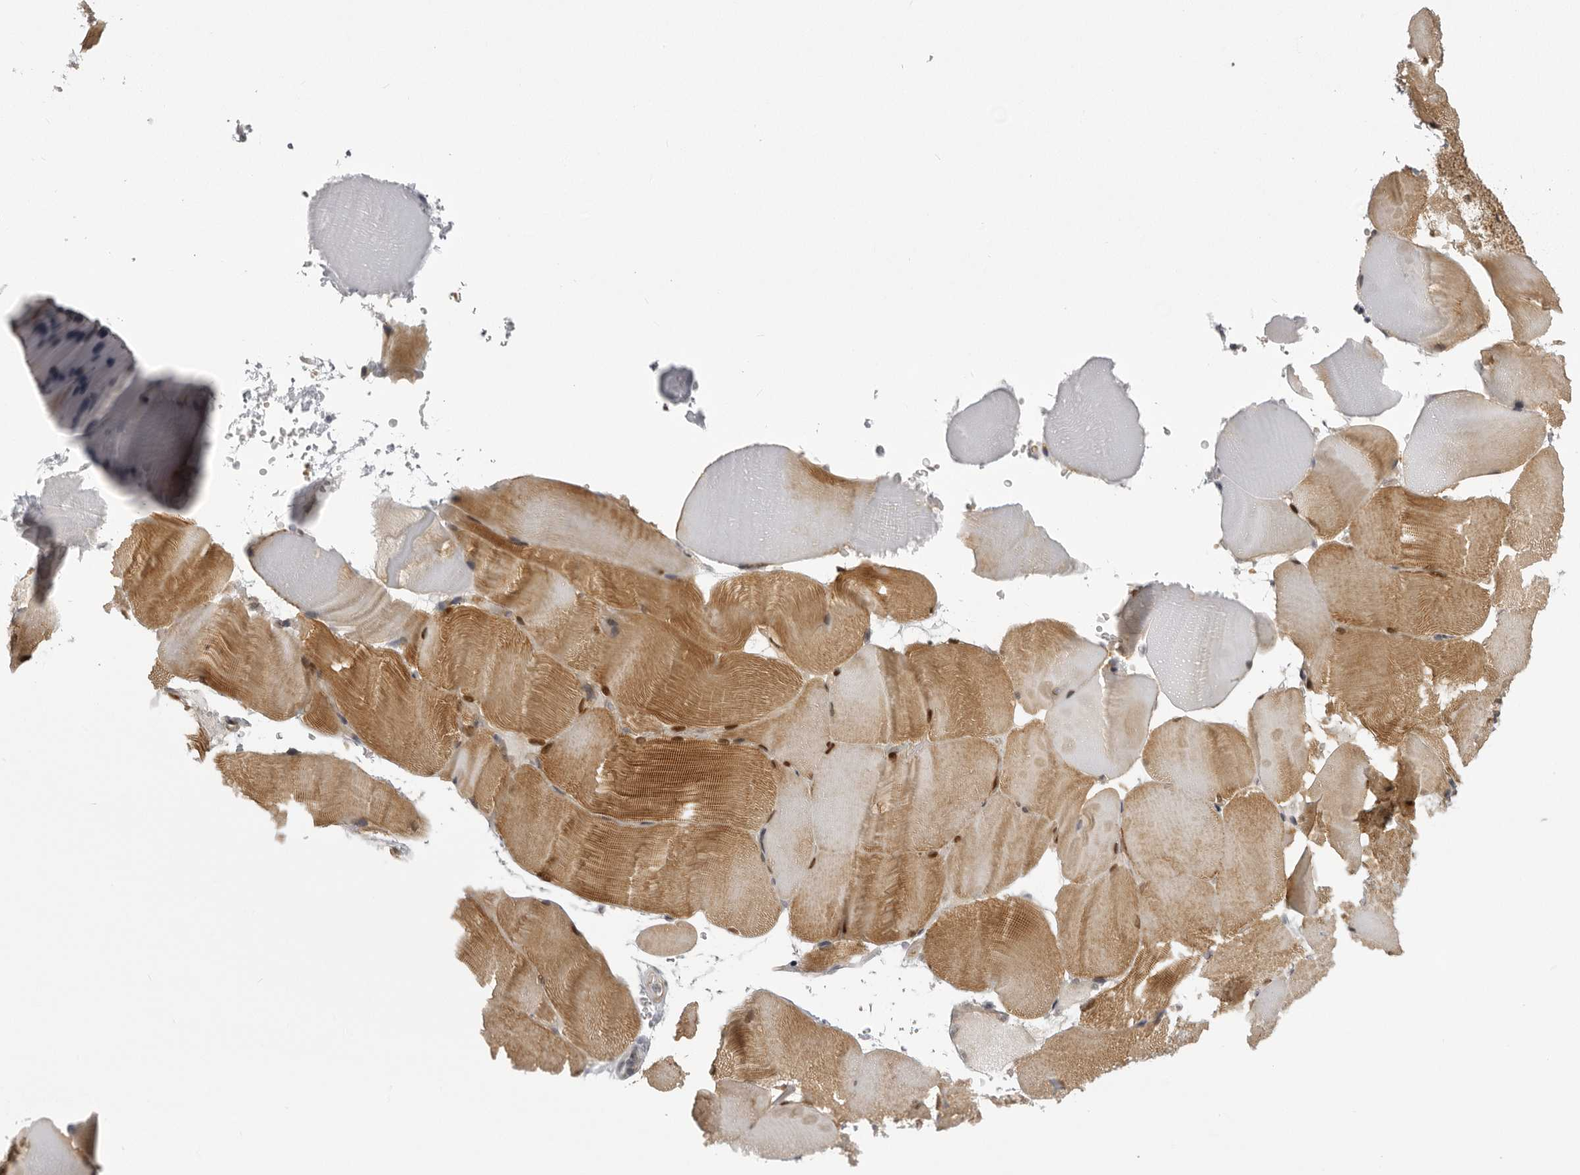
{"staining": {"intensity": "moderate", "quantity": ">75%", "location": "cytoplasmic/membranous,nuclear"}, "tissue": "skeletal muscle", "cell_type": "Myocytes", "image_type": "normal", "snomed": [{"axis": "morphology", "description": "Normal tissue, NOS"}, {"axis": "topography", "description": "Skeletal muscle"}, {"axis": "topography", "description": "Parathyroid gland"}], "caption": "Immunohistochemistry (IHC) histopathology image of unremarkable human skeletal muscle stained for a protein (brown), which shows medium levels of moderate cytoplasmic/membranous,nuclear expression in about >75% of myocytes.", "gene": "EPHA10", "patient": {"sex": "female", "age": 37}}